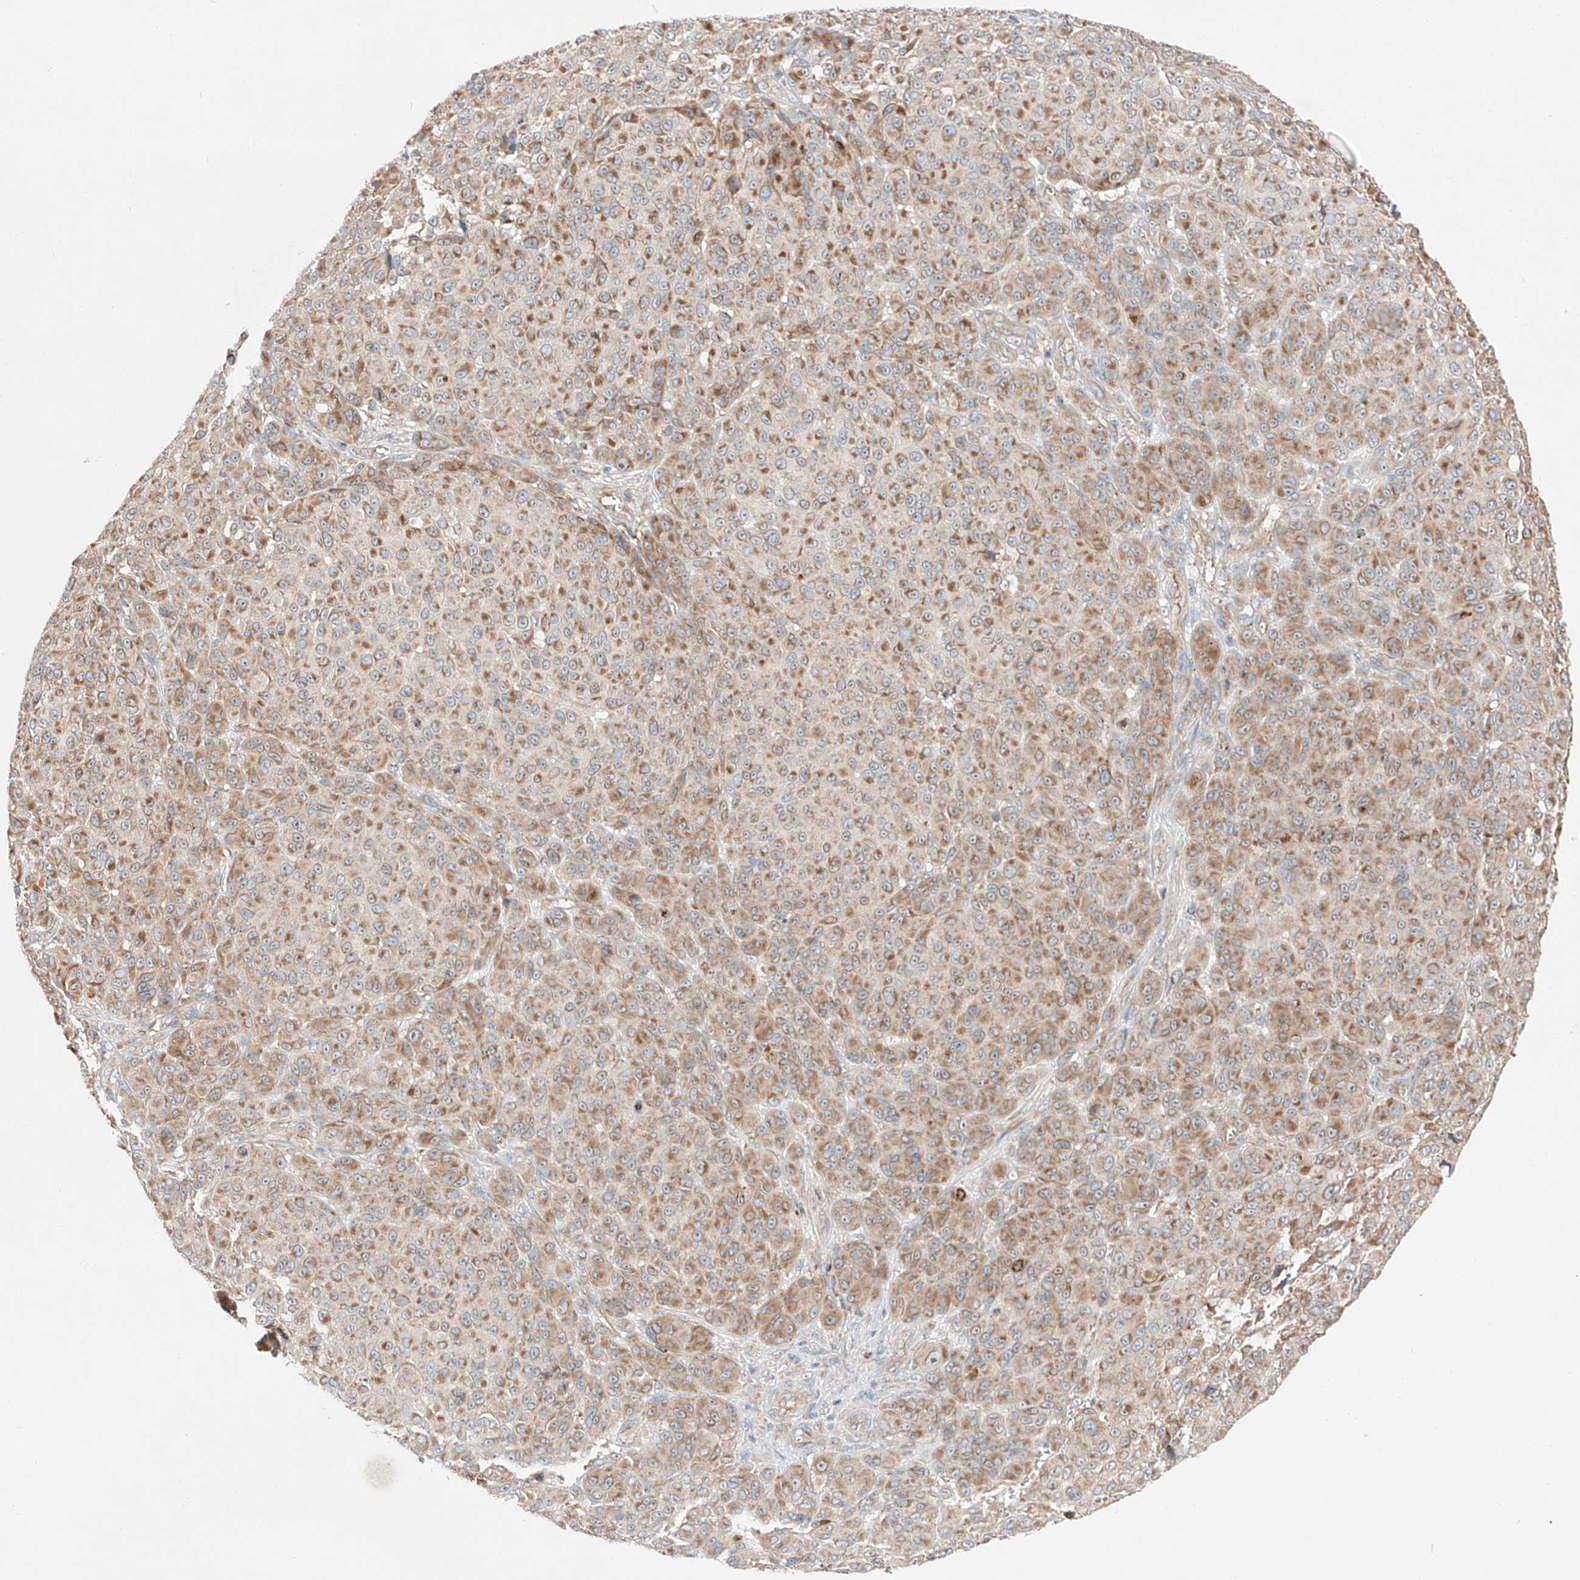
{"staining": {"intensity": "moderate", "quantity": ">75%", "location": "cytoplasmic/membranous"}, "tissue": "melanoma", "cell_type": "Tumor cells", "image_type": "cancer", "snomed": [{"axis": "morphology", "description": "Malignant melanoma, NOS"}, {"axis": "topography", "description": "Skin"}], "caption": "Malignant melanoma tissue reveals moderate cytoplasmic/membranous positivity in approximately >75% of tumor cells The staining was performed using DAB to visualize the protein expression in brown, while the nuclei were stained in blue with hematoxylin (Magnification: 20x).", "gene": "RUSC1", "patient": {"sex": "male", "age": 73}}